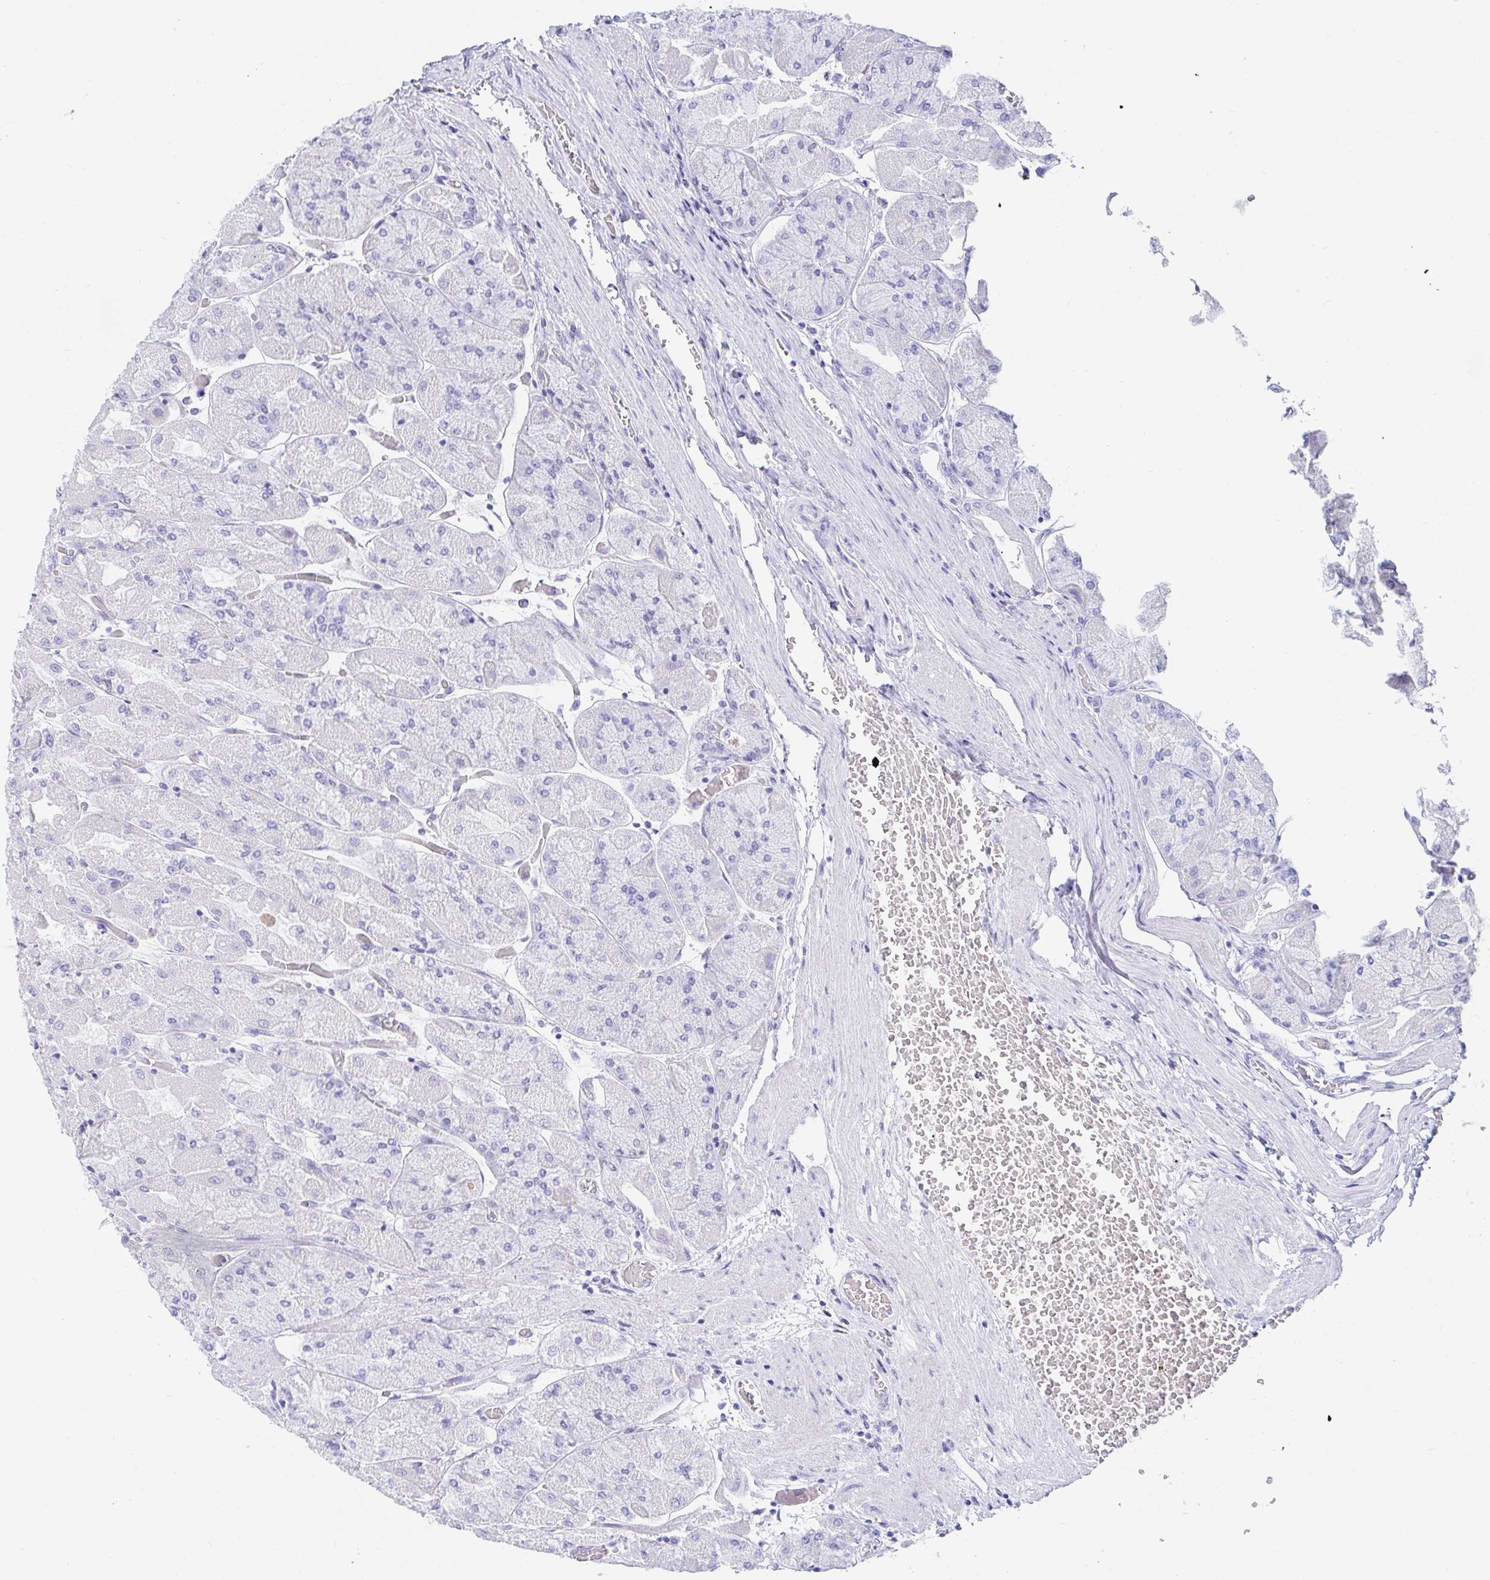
{"staining": {"intensity": "negative", "quantity": "none", "location": "none"}, "tissue": "stomach", "cell_type": "Glandular cells", "image_type": "normal", "snomed": [{"axis": "morphology", "description": "Normal tissue, NOS"}, {"axis": "topography", "description": "Stomach"}], "caption": "IHC image of benign stomach: human stomach stained with DAB reveals no significant protein staining in glandular cells.", "gene": "C4orf17", "patient": {"sex": "female", "age": 61}}